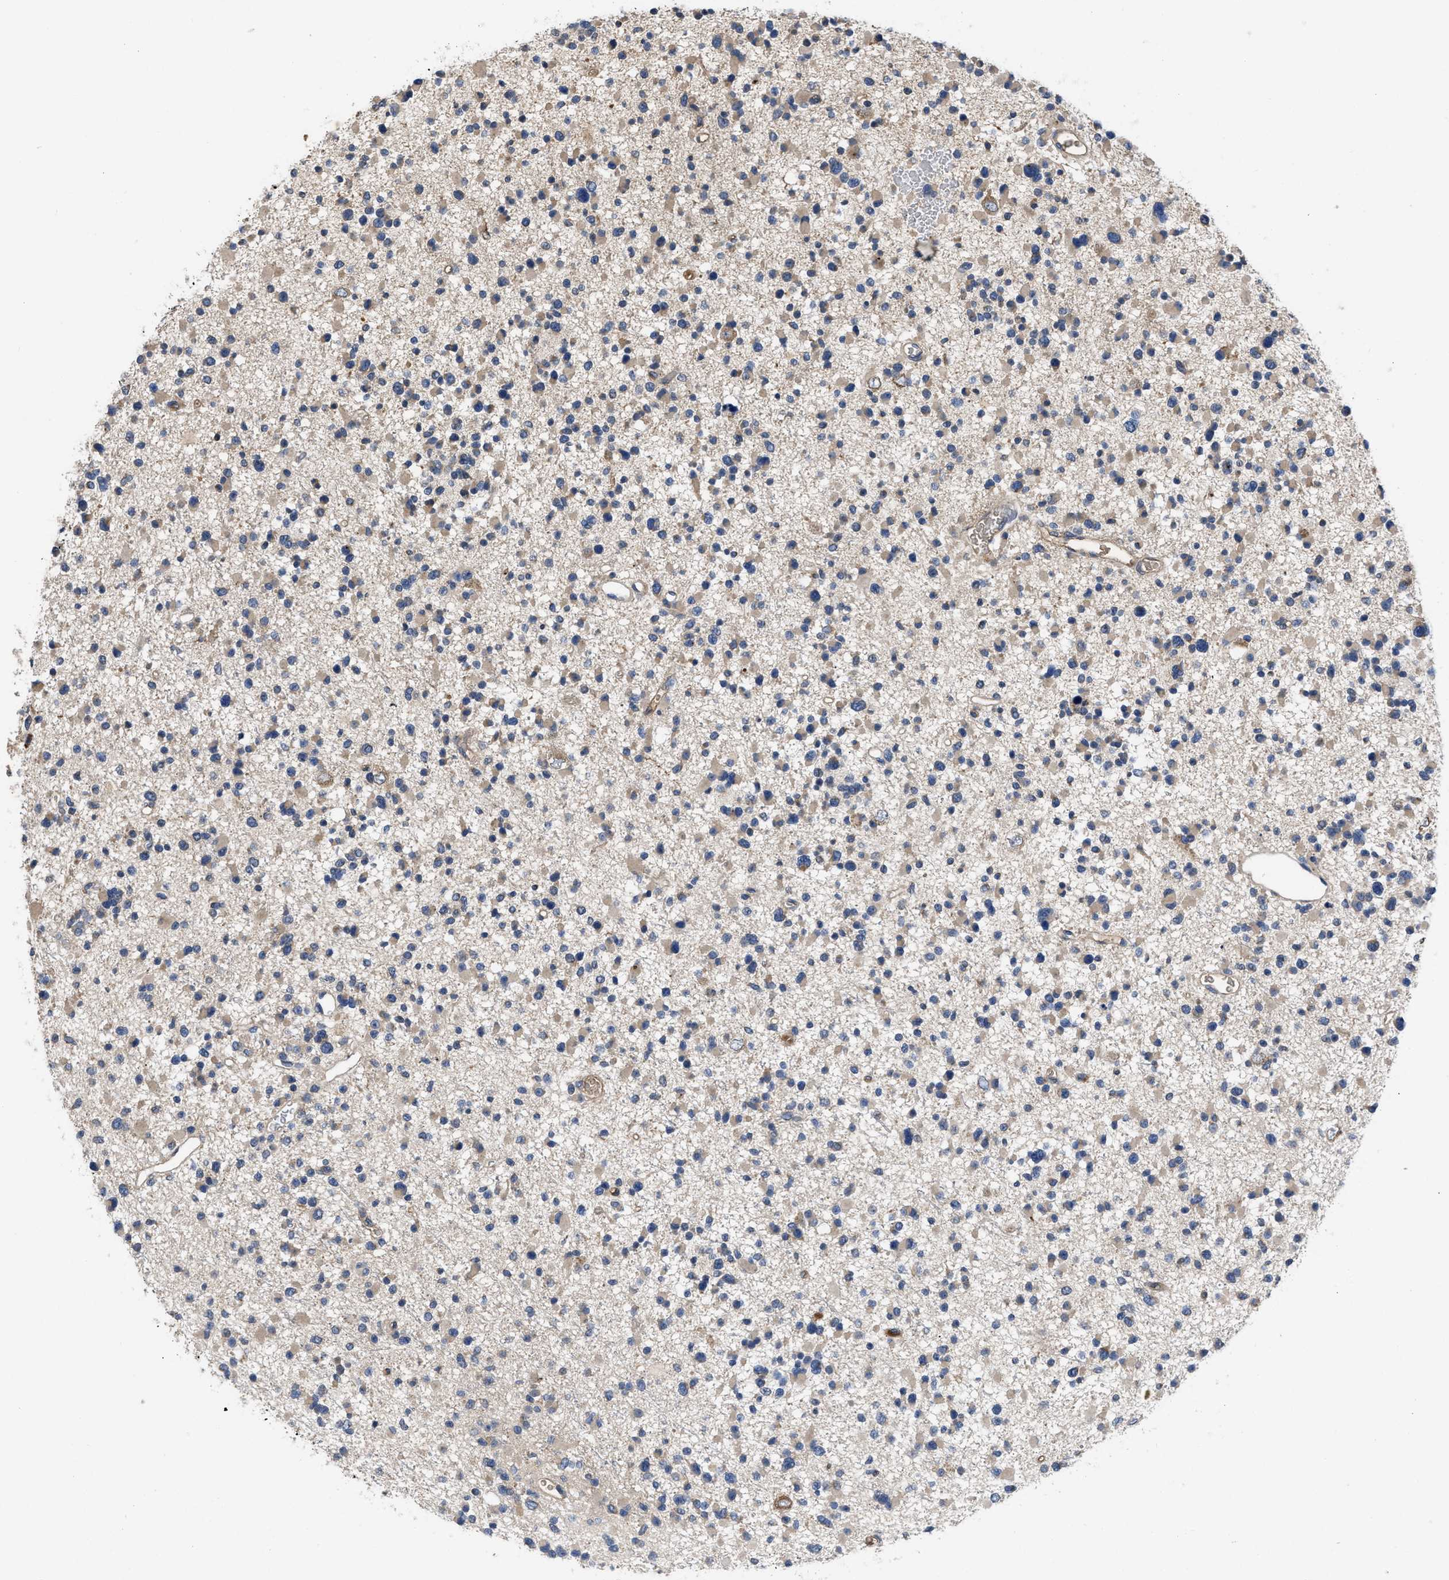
{"staining": {"intensity": "moderate", "quantity": ">75%", "location": "cytoplasmic/membranous"}, "tissue": "glioma", "cell_type": "Tumor cells", "image_type": "cancer", "snomed": [{"axis": "morphology", "description": "Glioma, malignant, Low grade"}, {"axis": "topography", "description": "Brain"}], "caption": "IHC image of low-grade glioma (malignant) stained for a protein (brown), which displays medium levels of moderate cytoplasmic/membranous expression in approximately >75% of tumor cells.", "gene": "VPS4A", "patient": {"sex": "female", "age": 22}}